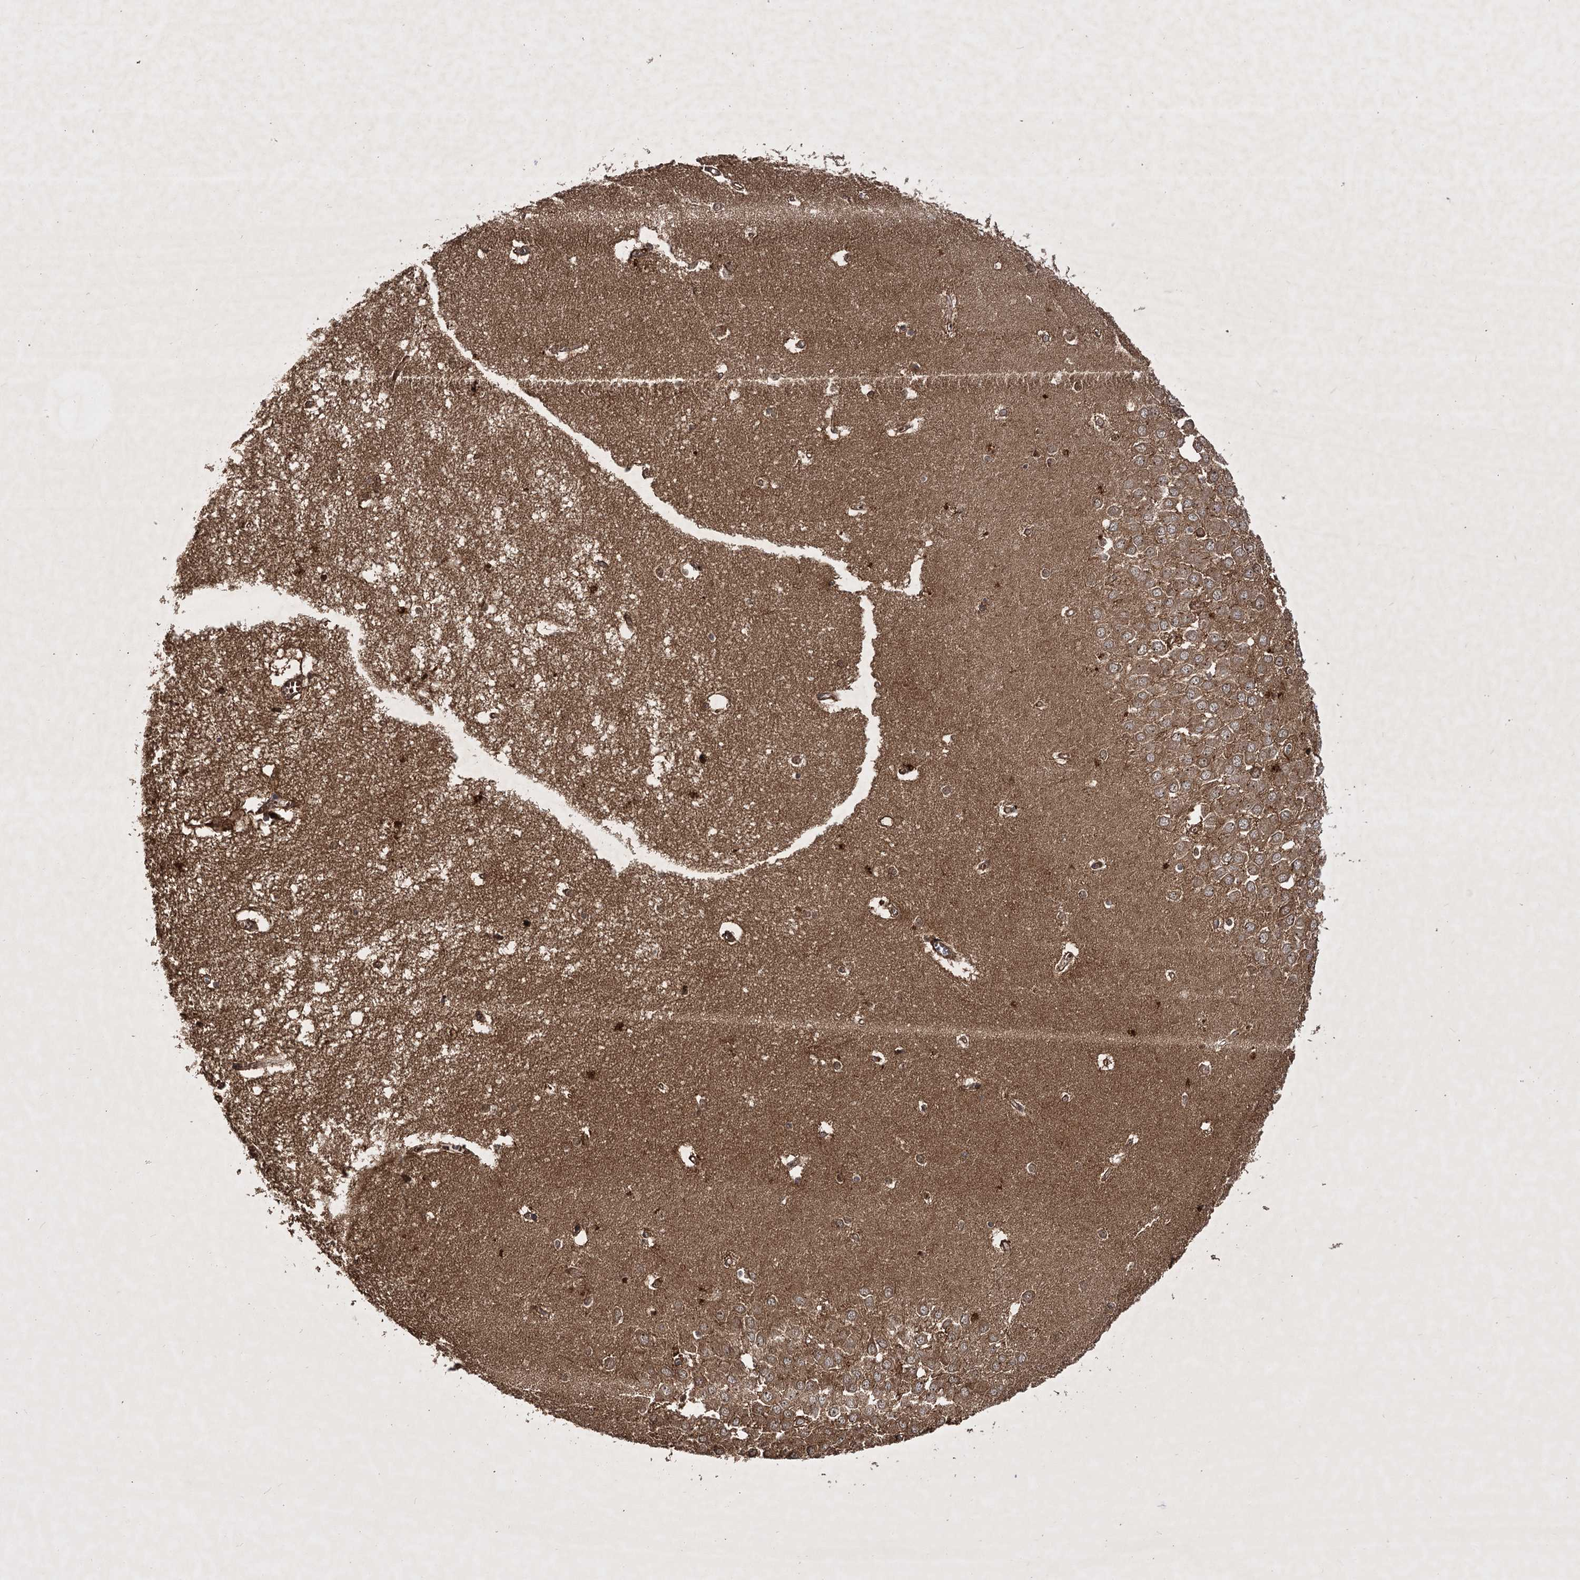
{"staining": {"intensity": "moderate", "quantity": "25%-75%", "location": "cytoplasmic/membranous"}, "tissue": "hippocampus", "cell_type": "Glial cells", "image_type": "normal", "snomed": [{"axis": "morphology", "description": "Normal tissue, NOS"}, {"axis": "topography", "description": "Hippocampus"}], "caption": "Immunohistochemistry (IHC) of benign human hippocampus demonstrates medium levels of moderate cytoplasmic/membranous expression in approximately 25%-75% of glial cells.", "gene": "DNAJC13", "patient": {"sex": "male", "age": 70}}